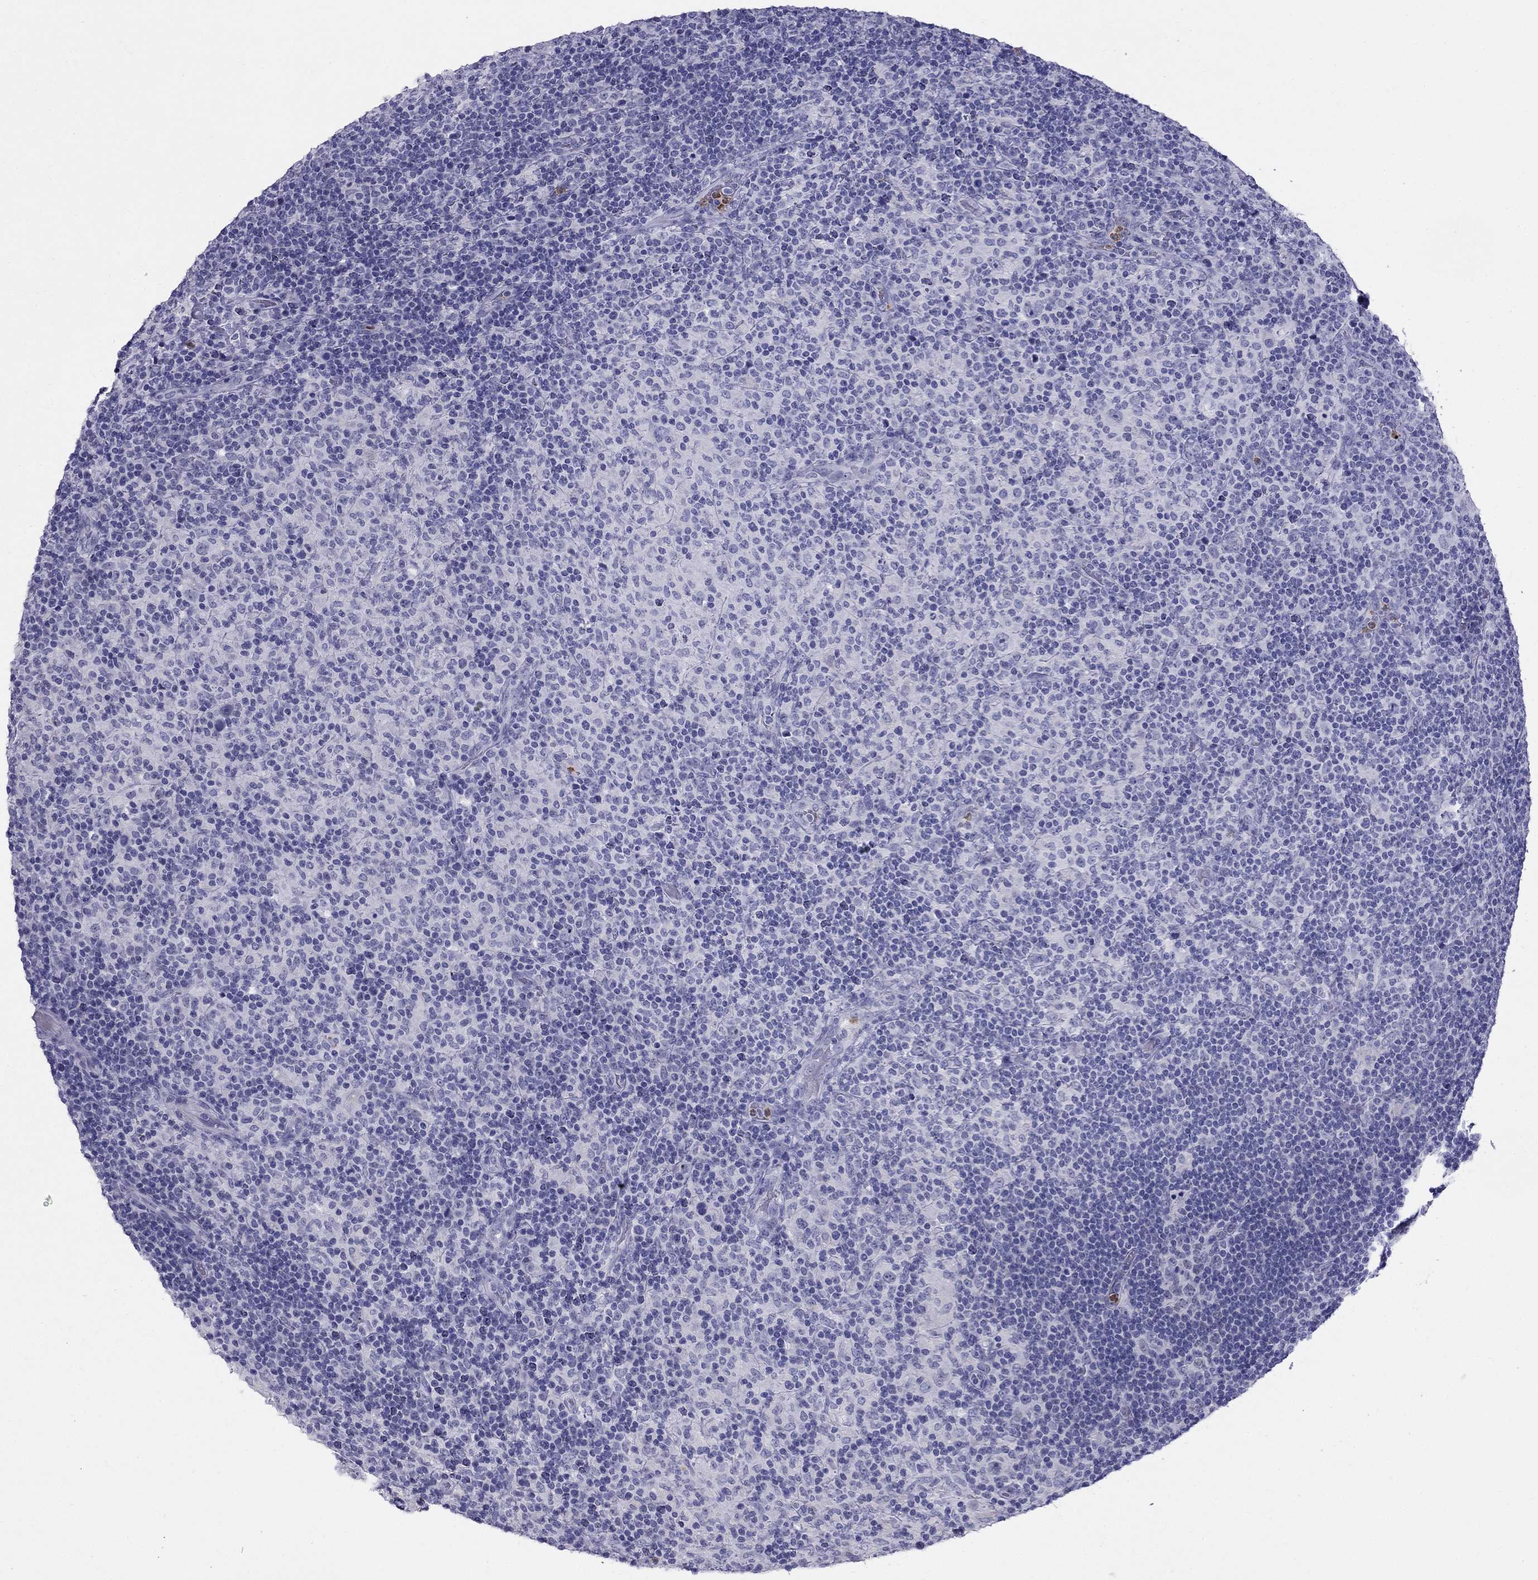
{"staining": {"intensity": "negative", "quantity": "none", "location": "none"}, "tissue": "lymphoma", "cell_type": "Tumor cells", "image_type": "cancer", "snomed": [{"axis": "morphology", "description": "Hodgkin's disease, NOS"}, {"axis": "topography", "description": "Lymph node"}], "caption": "Immunohistochemical staining of human lymphoma reveals no significant positivity in tumor cells. (DAB (3,3'-diaminobenzidine) immunohistochemistry with hematoxylin counter stain).", "gene": "PPP1R36", "patient": {"sex": "male", "age": 70}}